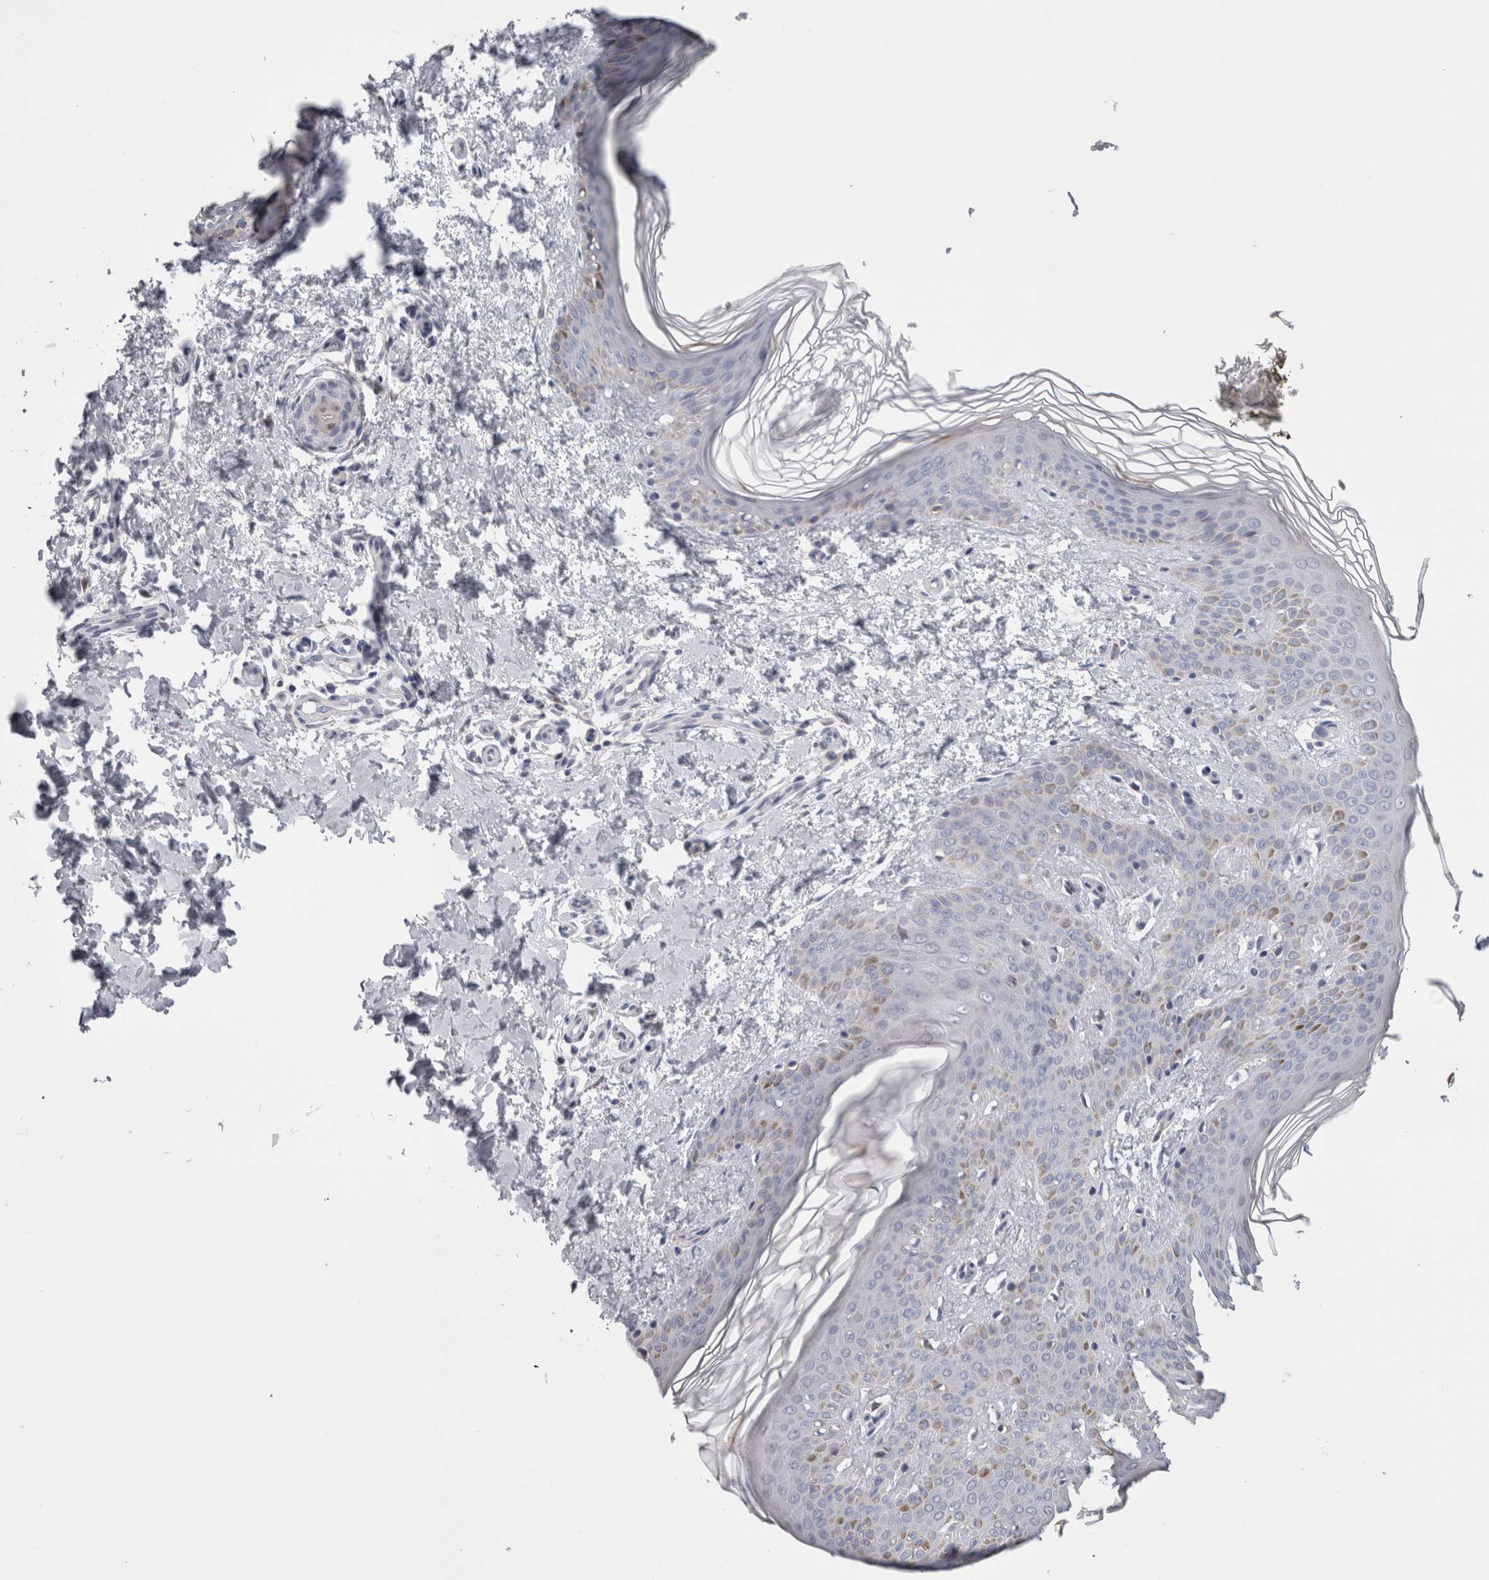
{"staining": {"intensity": "negative", "quantity": "none", "location": "none"}, "tissue": "skin", "cell_type": "Fibroblasts", "image_type": "normal", "snomed": [{"axis": "morphology", "description": "Normal tissue, NOS"}, {"axis": "morphology", "description": "Neoplasm, benign, NOS"}, {"axis": "topography", "description": "Skin"}, {"axis": "topography", "description": "Soft tissue"}], "caption": "This is an immunohistochemistry image of normal skin. There is no positivity in fibroblasts.", "gene": "GDAP1", "patient": {"sex": "male", "age": 26}}